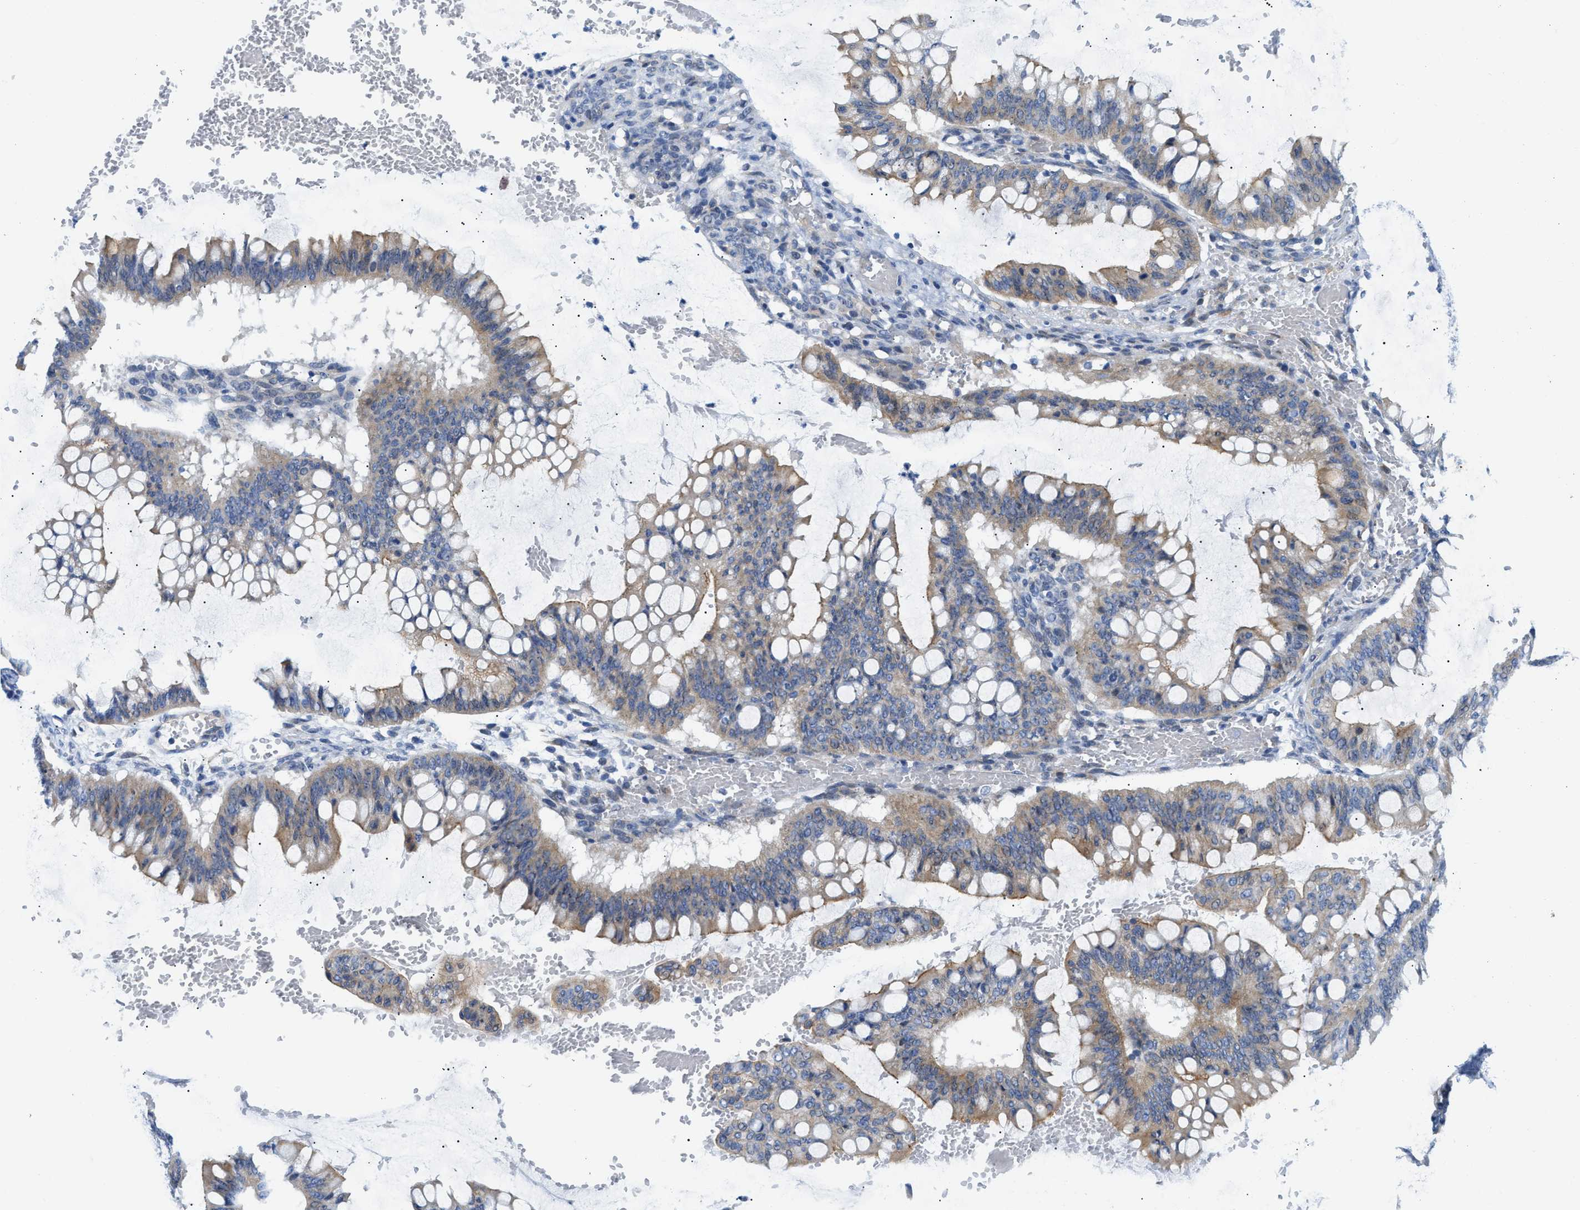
{"staining": {"intensity": "weak", "quantity": ">75%", "location": "cytoplasmic/membranous"}, "tissue": "ovarian cancer", "cell_type": "Tumor cells", "image_type": "cancer", "snomed": [{"axis": "morphology", "description": "Cystadenocarcinoma, mucinous, NOS"}, {"axis": "topography", "description": "Ovary"}], "caption": "High-power microscopy captured an IHC photomicrograph of ovarian cancer (mucinous cystadenocarcinoma), revealing weak cytoplasmic/membranous expression in approximately >75% of tumor cells.", "gene": "FHL1", "patient": {"sex": "female", "age": 73}}